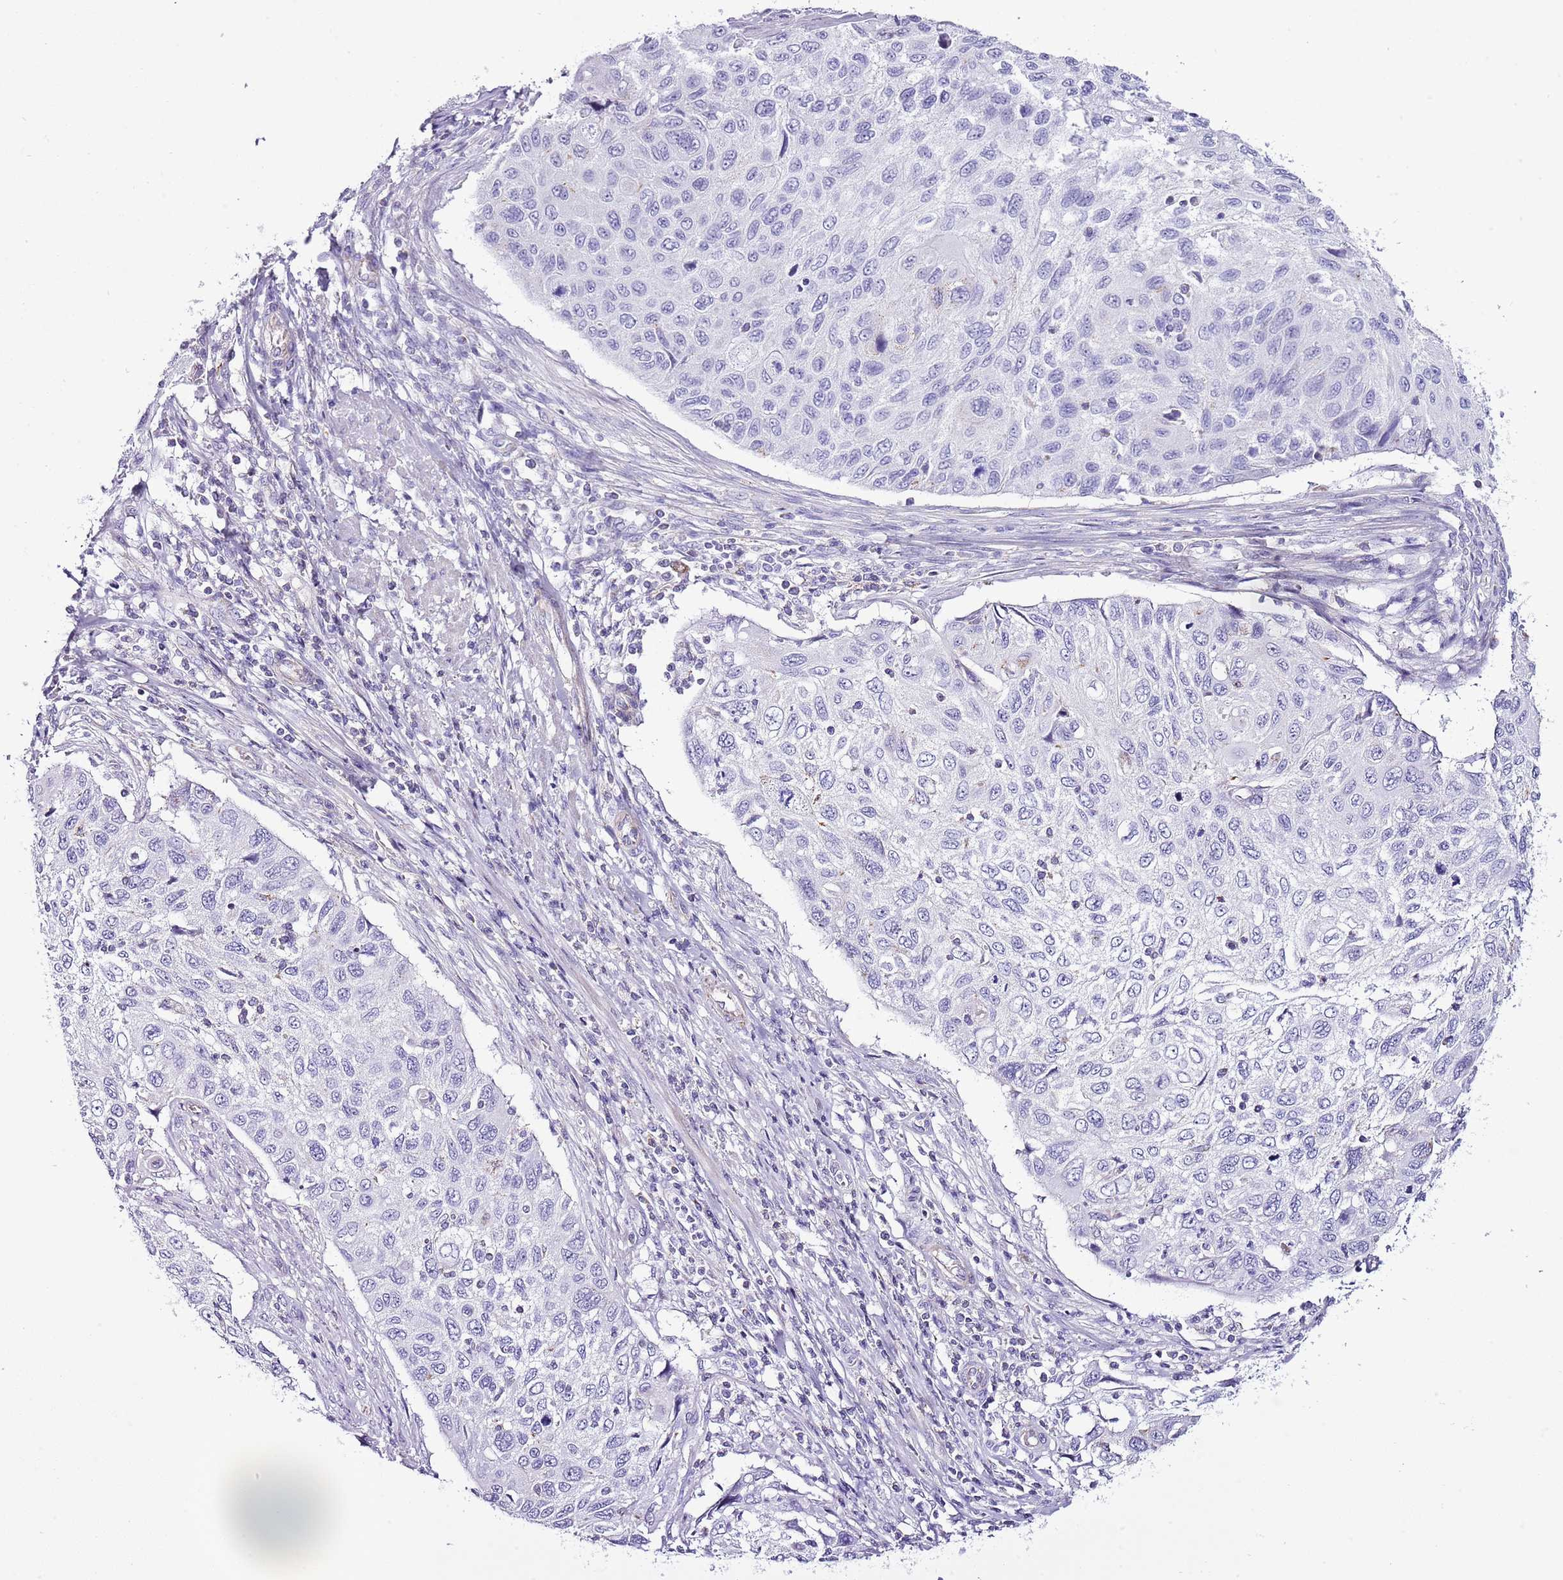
{"staining": {"intensity": "negative", "quantity": "none", "location": "none"}, "tissue": "cervical cancer", "cell_type": "Tumor cells", "image_type": "cancer", "snomed": [{"axis": "morphology", "description": "Squamous cell carcinoma, NOS"}, {"axis": "topography", "description": "Cervix"}], "caption": "Cervical squamous cell carcinoma was stained to show a protein in brown. There is no significant staining in tumor cells.", "gene": "SLC23A1", "patient": {"sex": "female", "age": 70}}